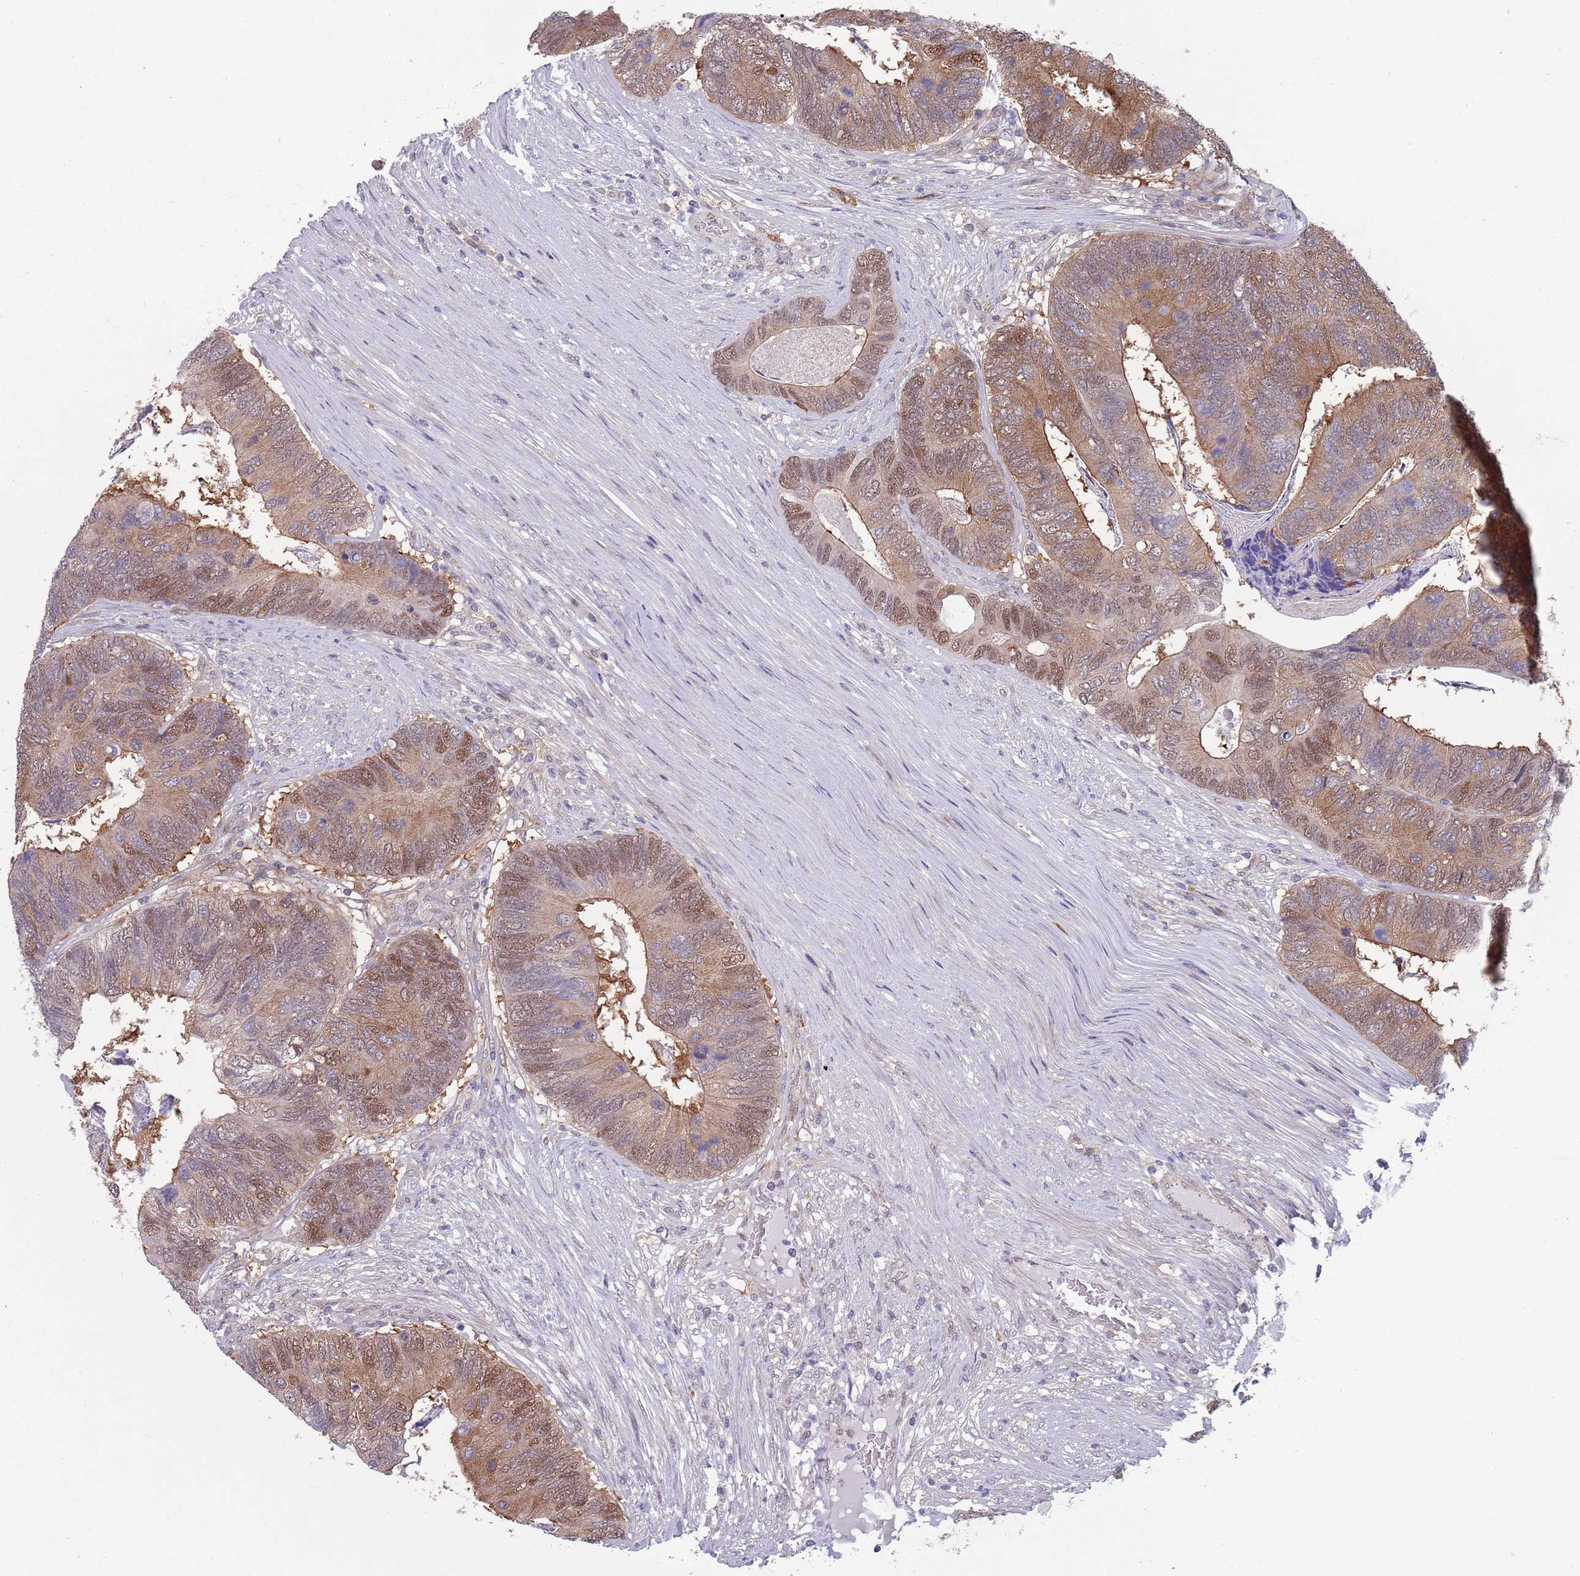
{"staining": {"intensity": "moderate", "quantity": "25%-75%", "location": "cytoplasmic/membranous,nuclear"}, "tissue": "colorectal cancer", "cell_type": "Tumor cells", "image_type": "cancer", "snomed": [{"axis": "morphology", "description": "Adenocarcinoma, NOS"}, {"axis": "topography", "description": "Colon"}], "caption": "Protein expression analysis of adenocarcinoma (colorectal) reveals moderate cytoplasmic/membranous and nuclear expression in approximately 25%-75% of tumor cells.", "gene": "CLNS1A", "patient": {"sex": "female", "age": 67}}